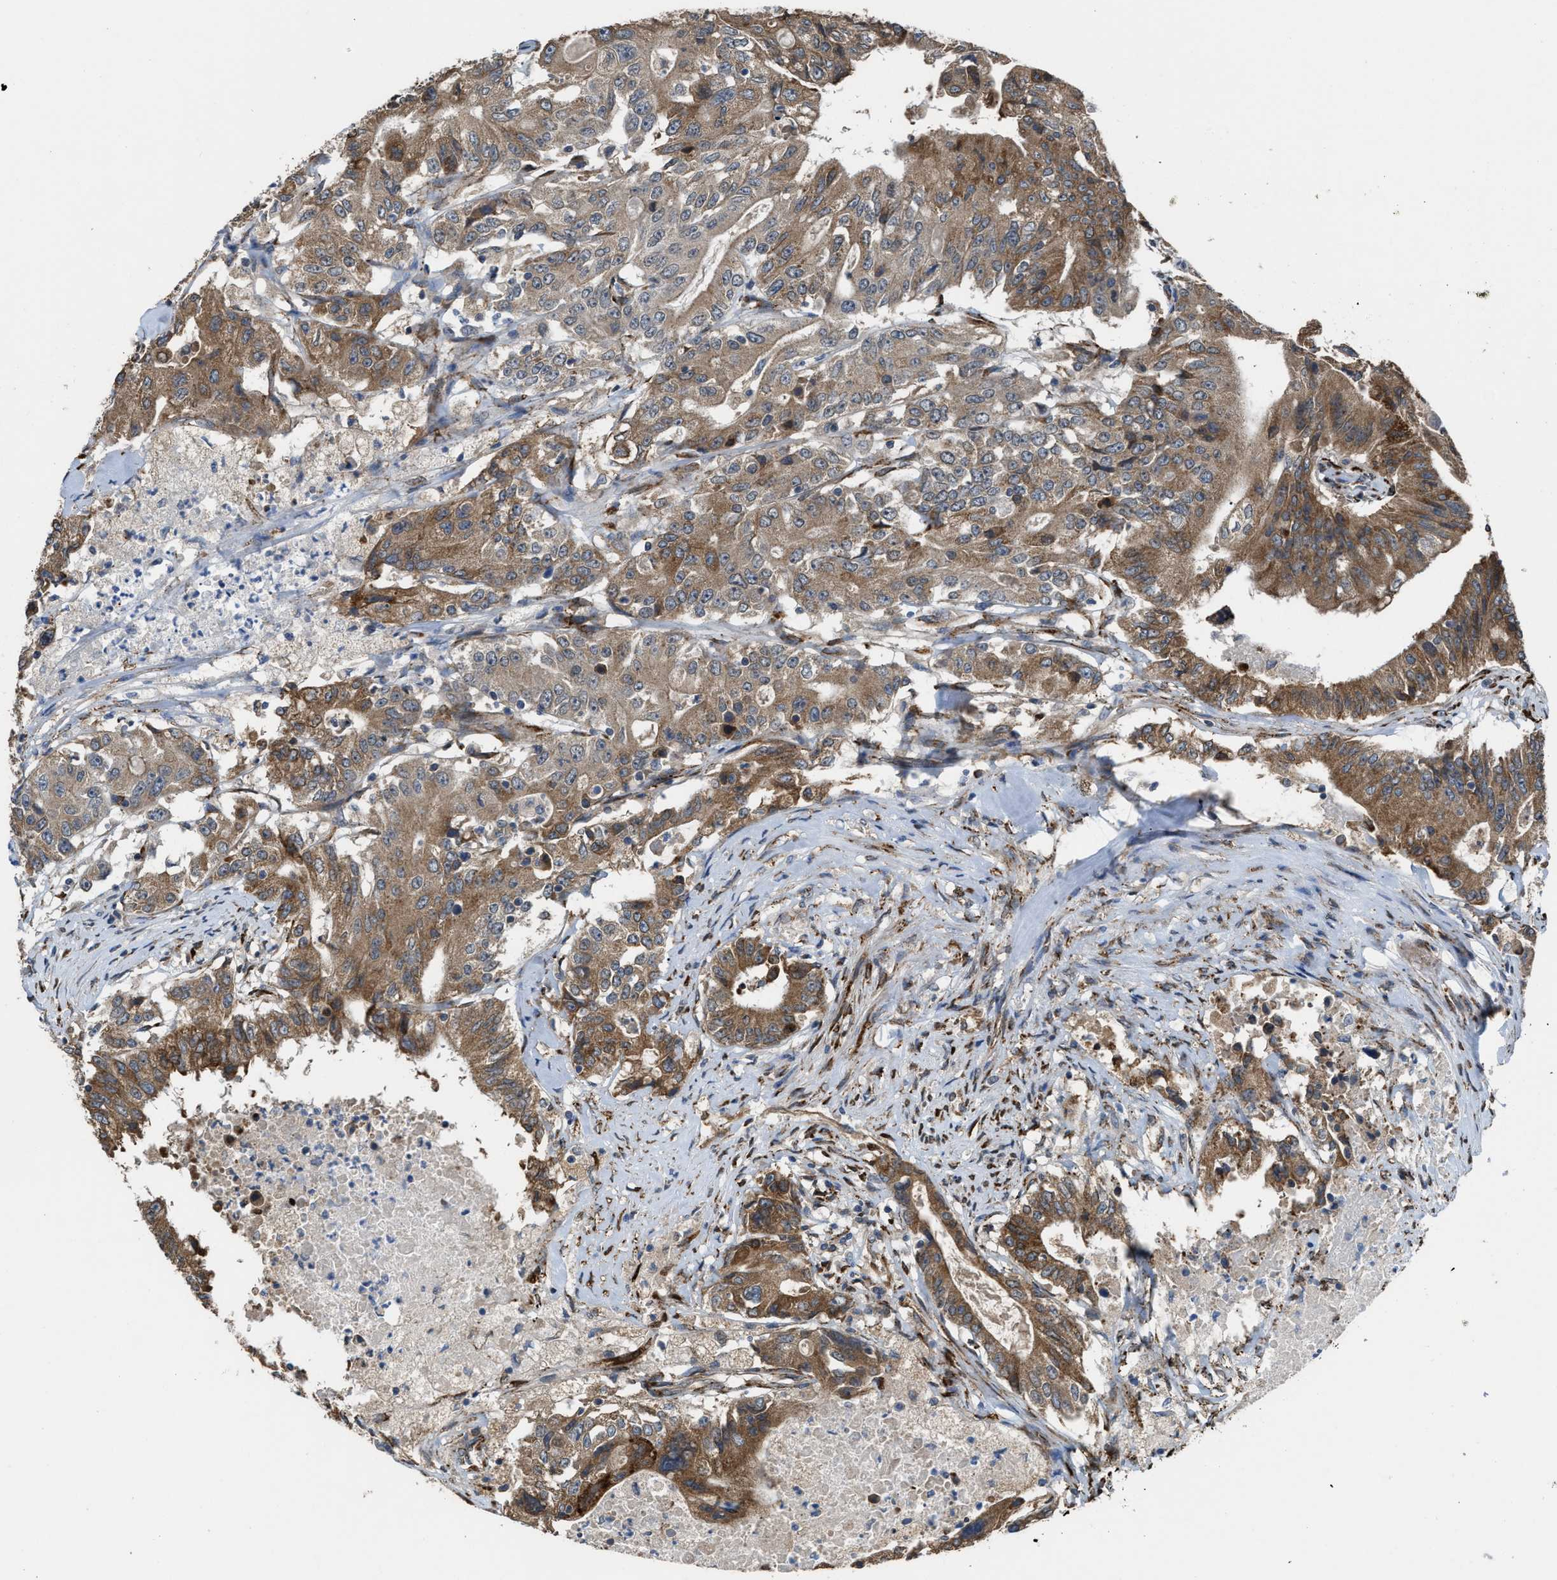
{"staining": {"intensity": "moderate", "quantity": ">75%", "location": "cytoplasmic/membranous"}, "tissue": "colorectal cancer", "cell_type": "Tumor cells", "image_type": "cancer", "snomed": [{"axis": "morphology", "description": "Adenocarcinoma, NOS"}, {"axis": "topography", "description": "Colon"}], "caption": "Colorectal cancer (adenocarcinoma) stained for a protein exhibits moderate cytoplasmic/membranous positivity in tumor cells.", "gene": "SELENOM", "patient": {"sex": "female", "age": 77}}